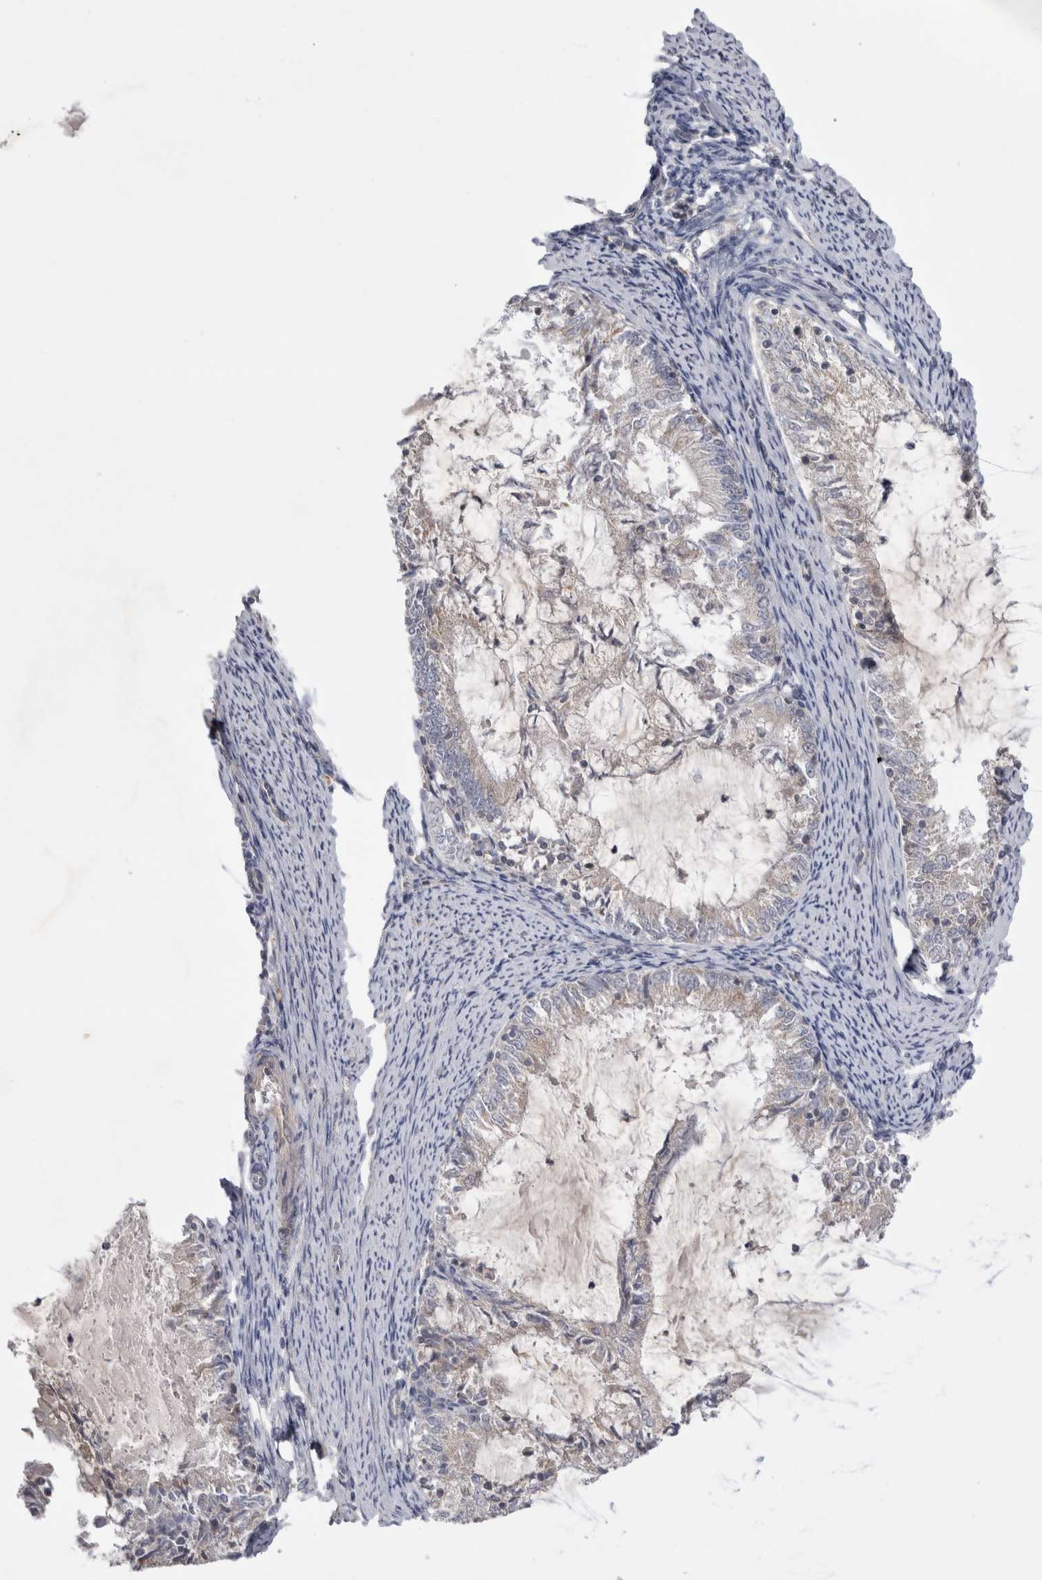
{"staining": {"intensity": "negative", "quantity": "none", "location": "none"}, "tissue": "endometrial cancer", "cell_type": "Tumor cells", "image_type": "cancer", "snomed": [{"axis": "morphology", "description": "Adenocarcinoma, NOS"}, {"axis": "topography", "description": "Endometrium"}], "caption": "The immunohistochemistry histopathology image has no significant positivity in tumor cells of adenocarcinoma (endometrial) tissue.", "gene": "SRD5A3", "patient": {"sex": "female", "age": 57}}